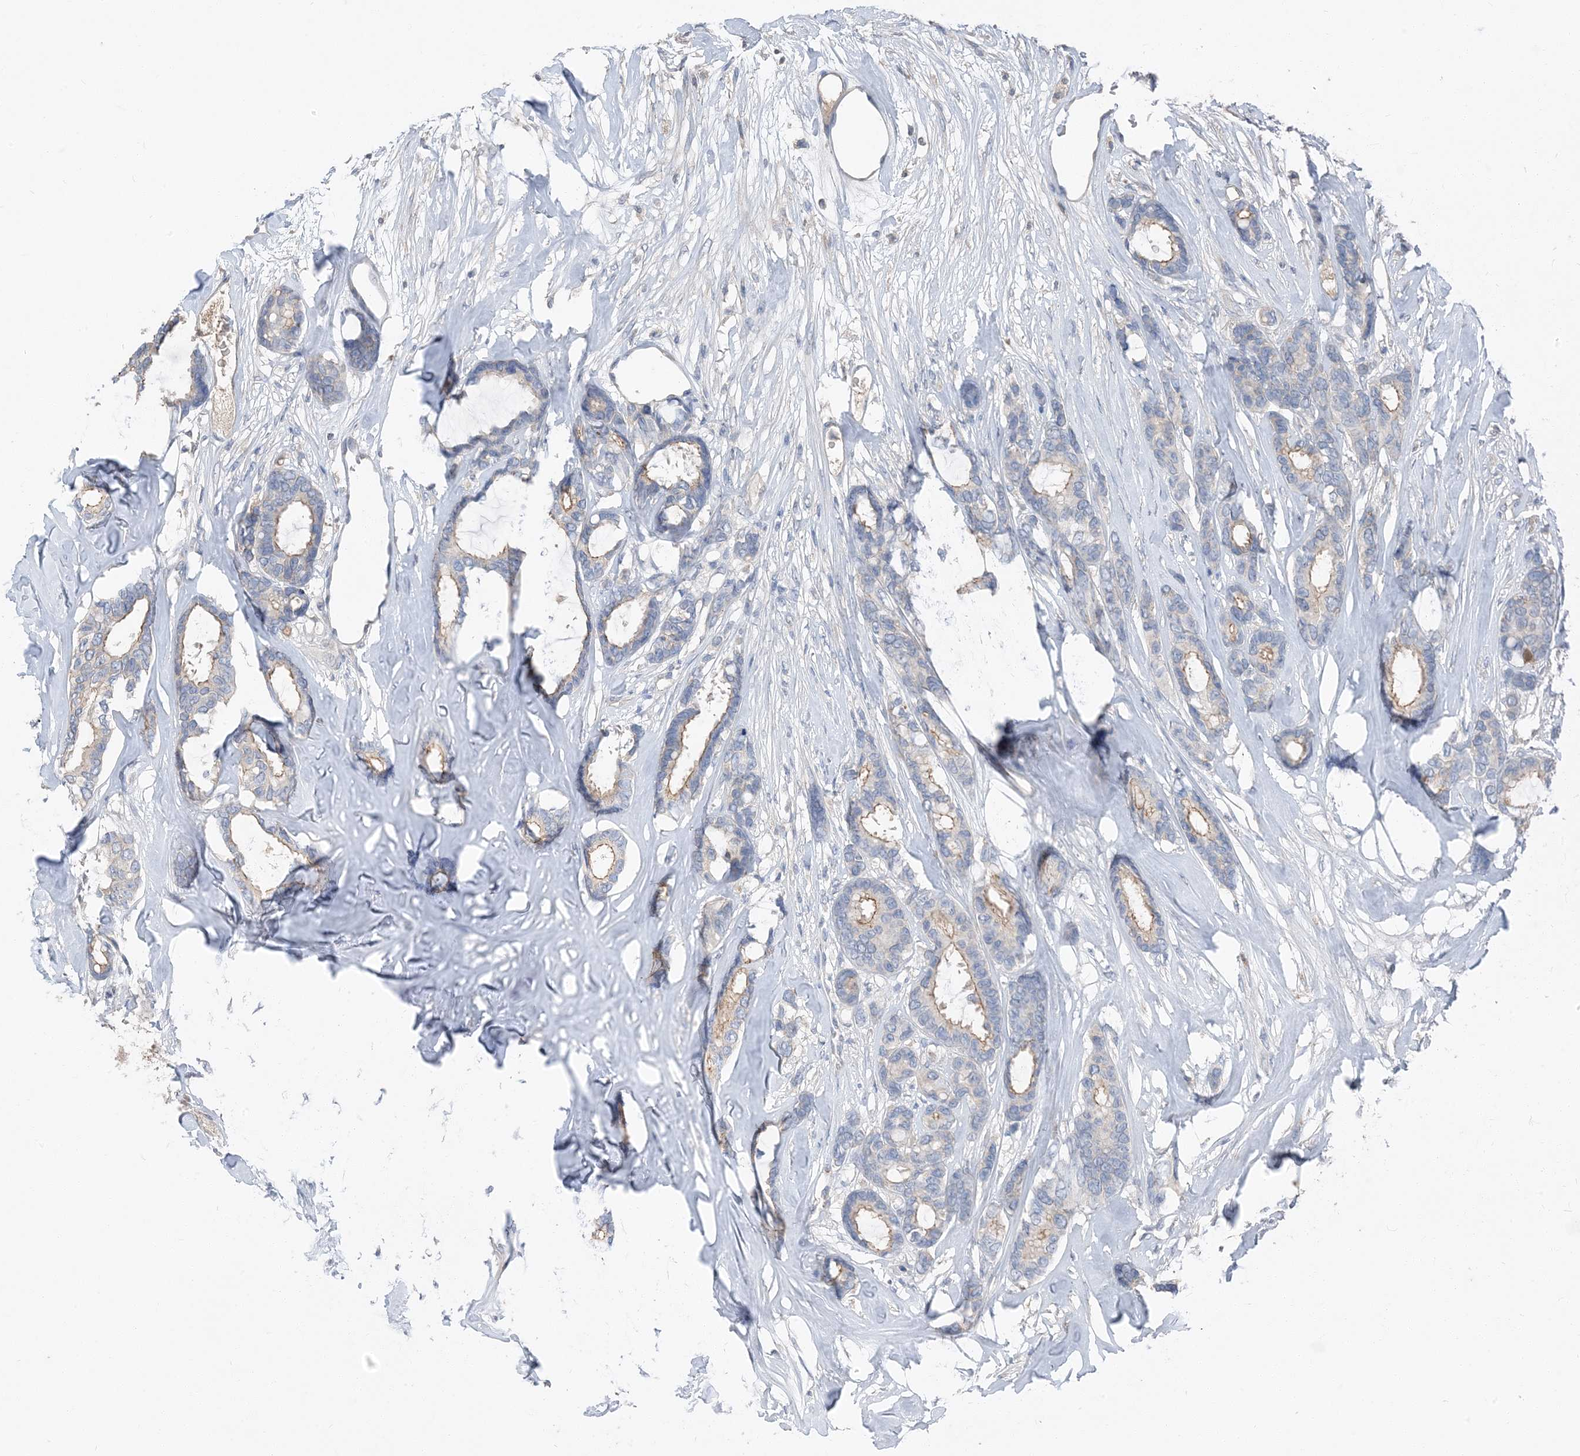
{"staining": {"intensity": "weak", "quantity": "<25%", "location": "cytoplasmic/membranous"}, "tissue": "breast cancer", "cell_type": "Tumor cells", "image_type": "cancer", "snomed": [{"axis": "morphology", "description": "Duct carcinoma"}, {"axis": "topography", "description": "Breast"}], "caption": "Immunohistochemistry (IHC) micrograph of neoplastic tissue: human breast invasive ductal carcinoma stained with DAB exhibits no significant protein positivity in tumor cells.", "gene": "NCOA7", "patient": {"sex": "female", "age": 87}}